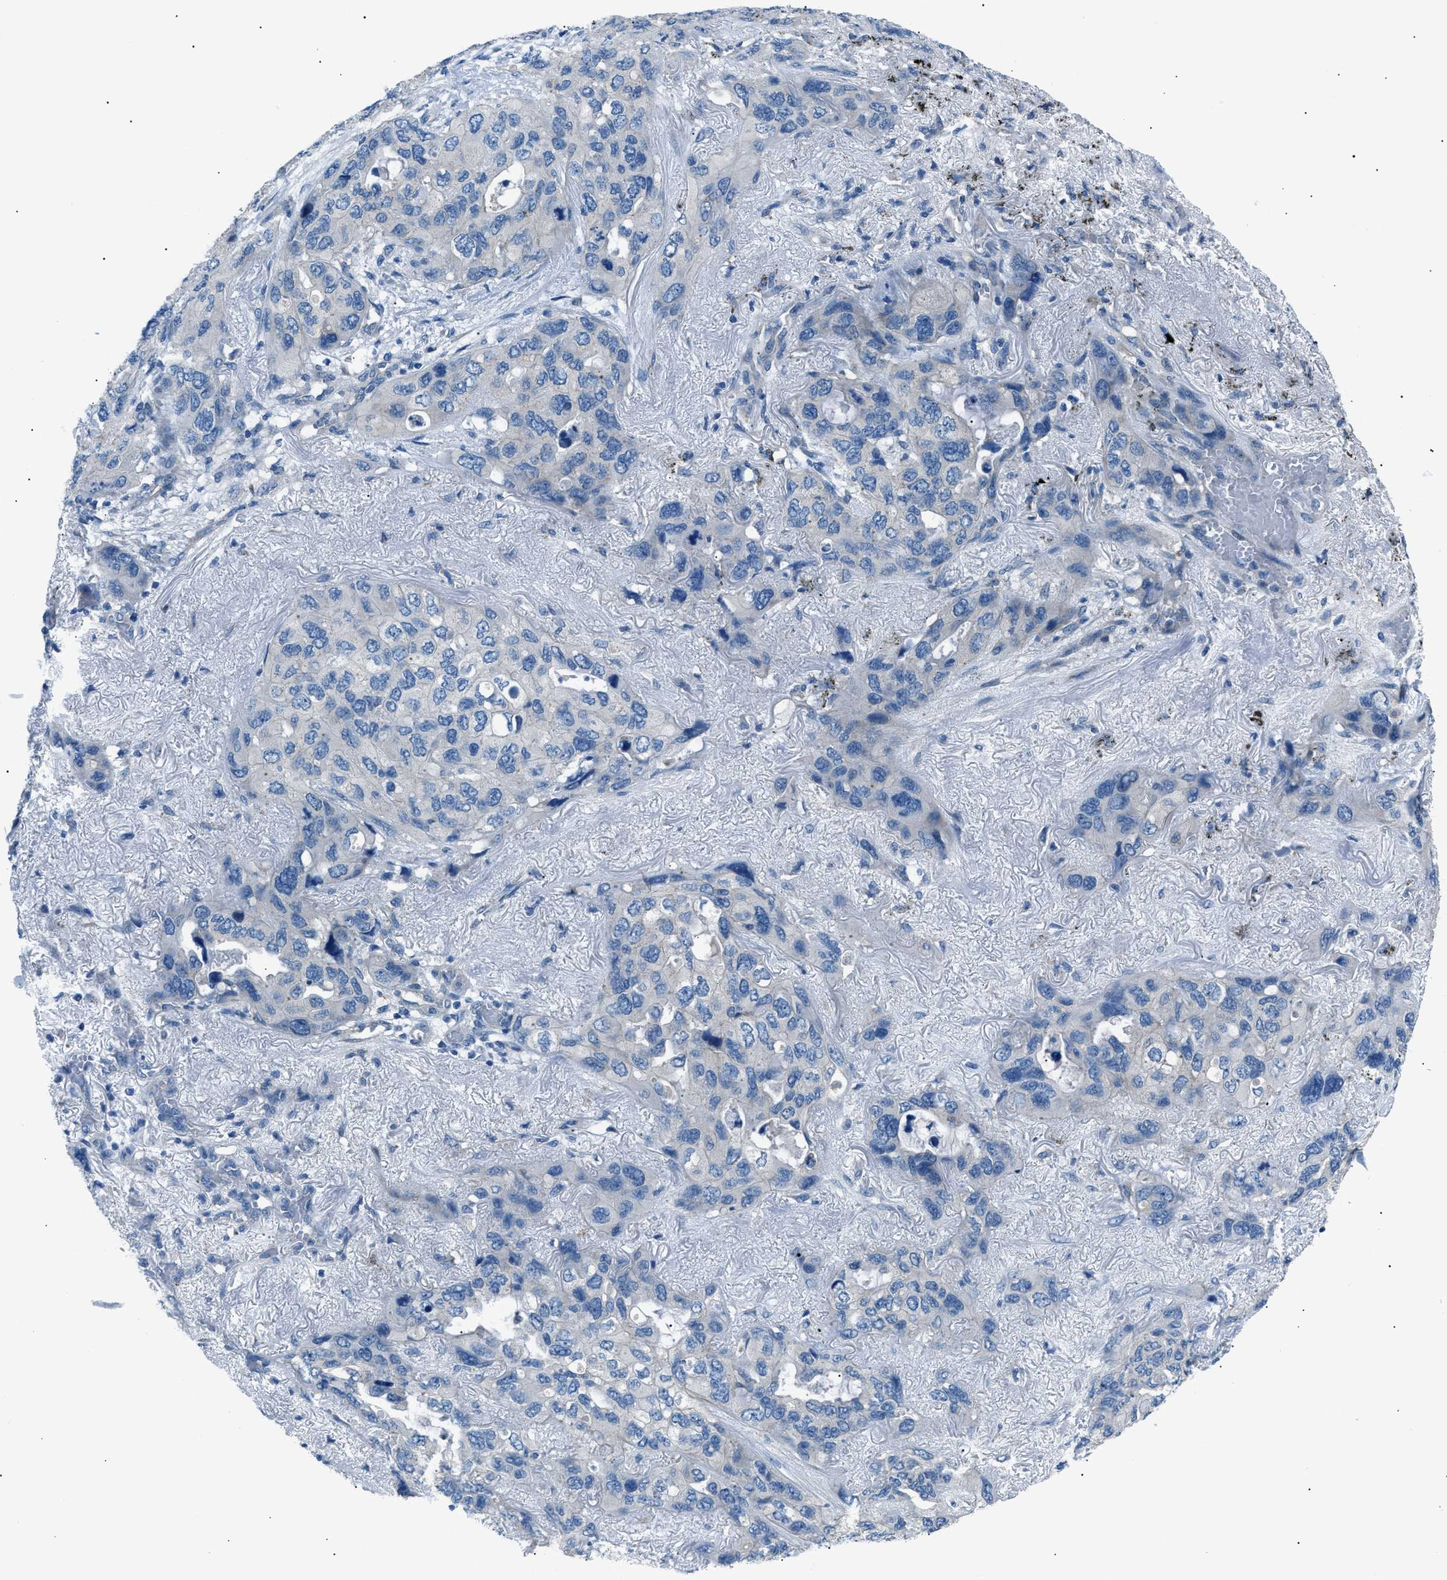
{"staining": {"intensity": "negative", "quantity": "none", "location": "none"}, "tissue": "lung cancer", "cell_type": "Tumor cells", "image_type": "cancer", "snomed": [{"axis": "morphology", "description": "Squamous cell carcinoma, NOS"}, {"axis": "topography", "description": "Lung"}], "caption": "This is an immunohistochemistry (IHC) image of lung cancer (squamous cell carcinoma). There is no positivity in tumor cells.", "gene": "LRRC37B", "patient": {"sex": "female", "age": 73}}